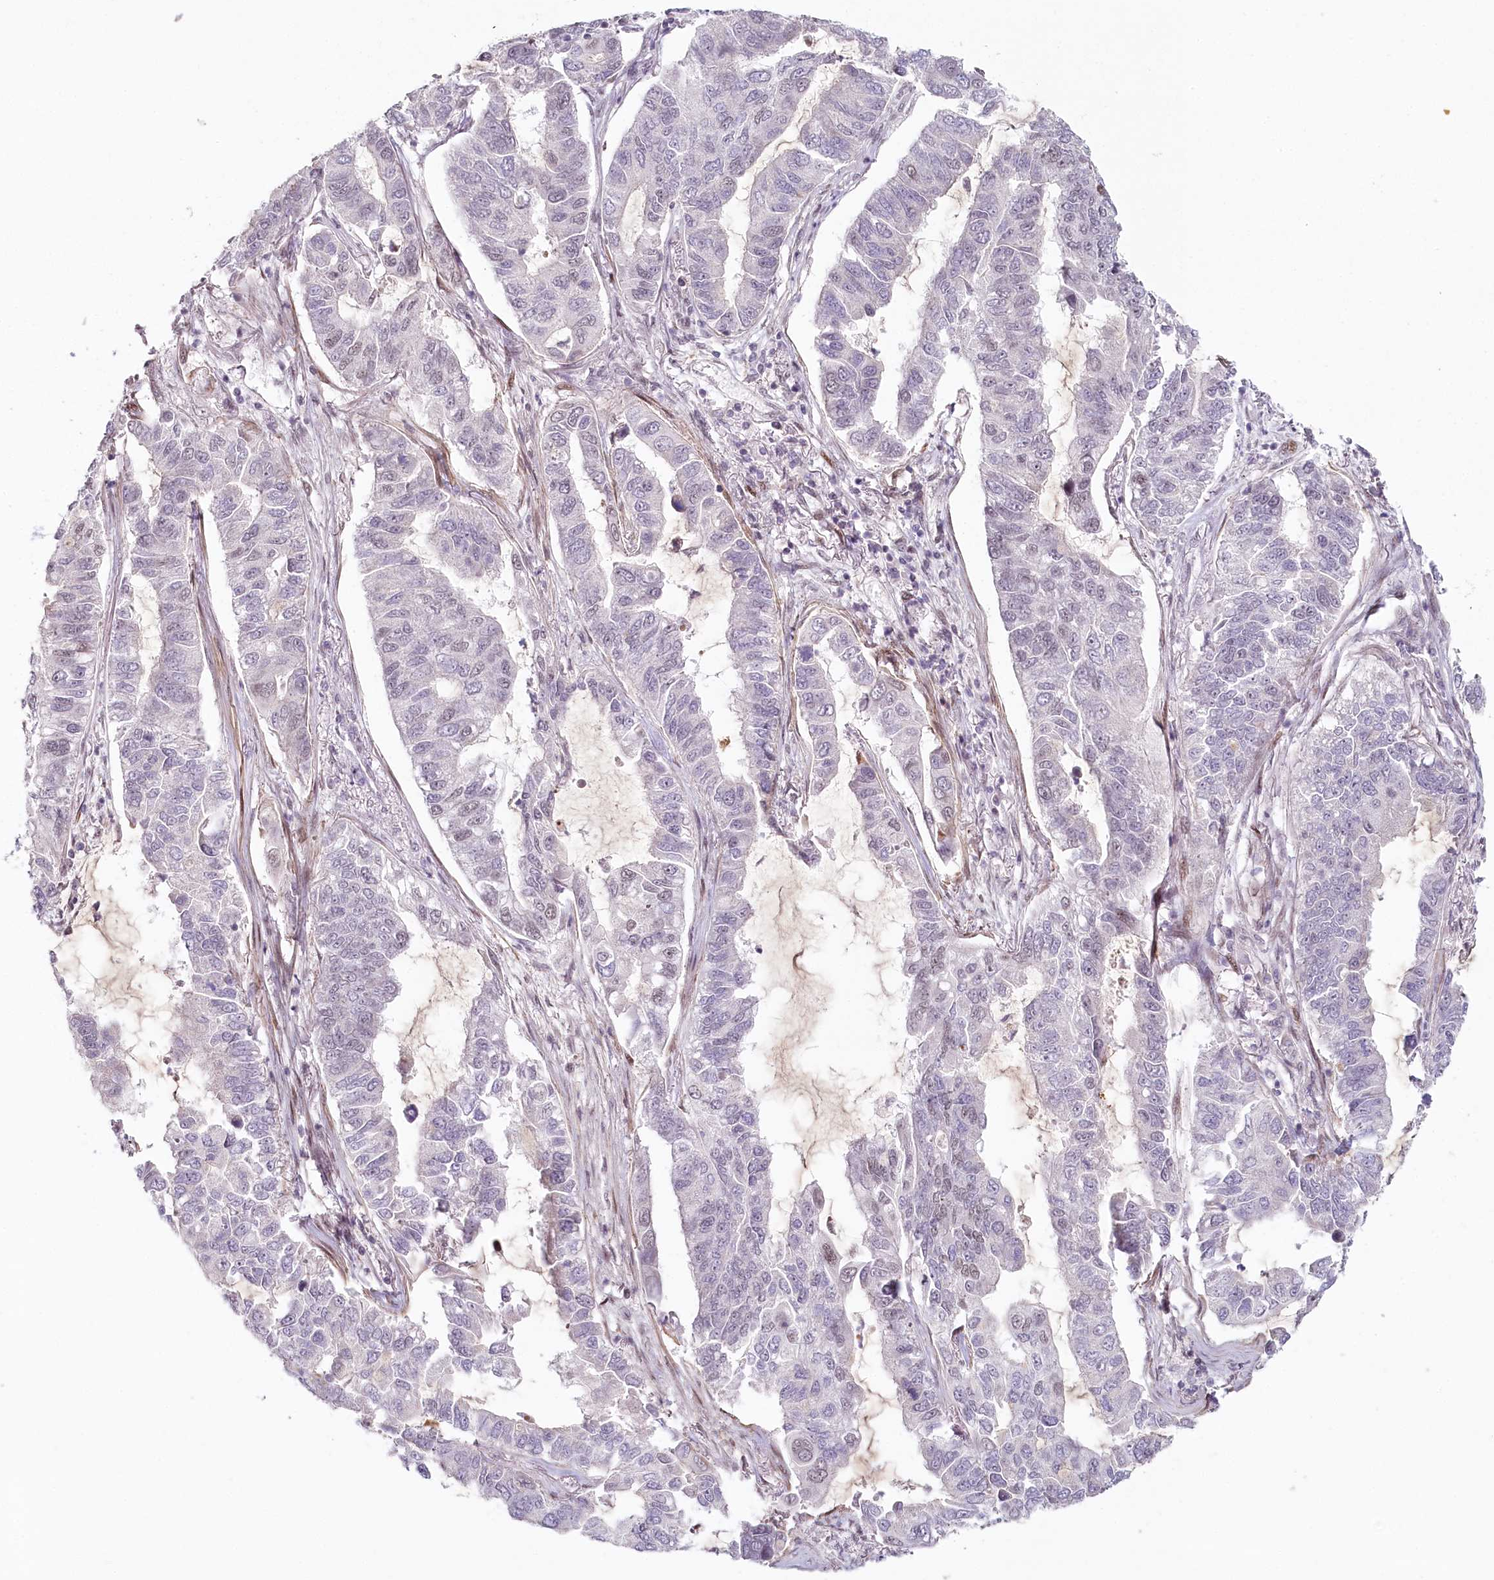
{"staining": {"intensity": "negative", "quantity": "none", "location": "none"}, "tissue": "lung cancer", "cell_type": "Tumor cells", "image_type": "cancer", "snomed": [{"axis": "morphology", "description": "Adenocarcinoma, NOS"}, {"axis": "topography", "description": "Lung"}], "caption": "Immunohistochemical staining of human lung adenocarcinoma exhibits no significant positivity in tumor cells.", "gene": "FAM204A", "patient": {"sex": "male", "age": 64}}